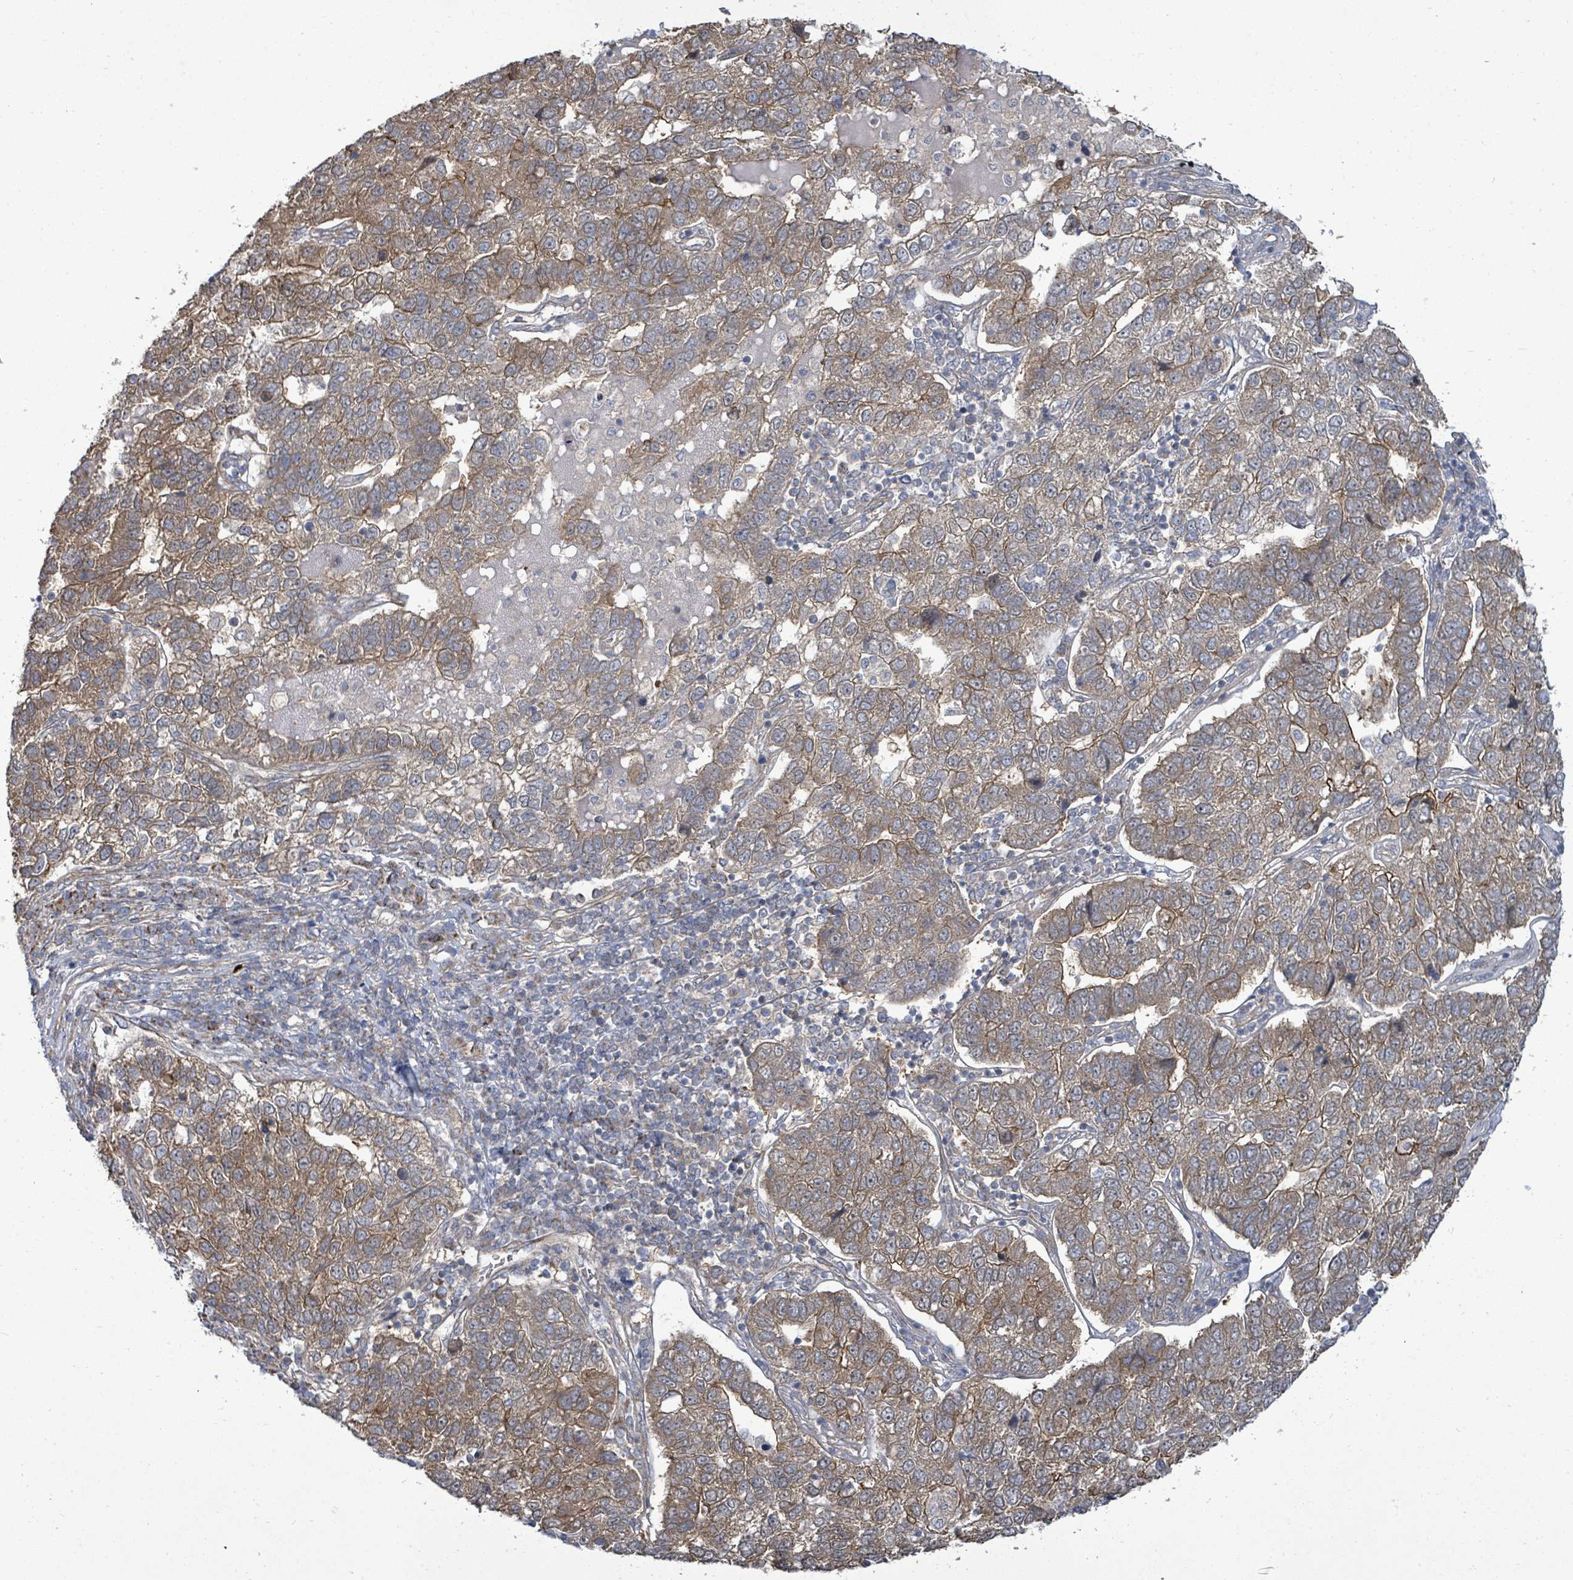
{"staining": {"intensity": "moderate", "quantity": ">75%", "location": "cytoplasmic/membranous"}, "tissue": "pancreatic cancer", "cell_type": "Tumor cells", "image_type": "cancer", "snomed": [{"axis": "morphology", "description": "Adenocarcinoma, NOS"}, {"axis": "topography", "description": "Pancreas"}], "caption": "Pancreatic adenocarcinoma tissue demonstrates moderate cytoplasmic/membranous positivity in approximately >75% of tumor cells, visualized by immunohistochemistry. (Stains: DAB (3,3'-diaminobenzidine) in brown, nuclei in blue, Microscopy: brightfield microscopy at high magnification).", "gene": "KBTBD11", "patient": {"sex": "female", "age": 61}}